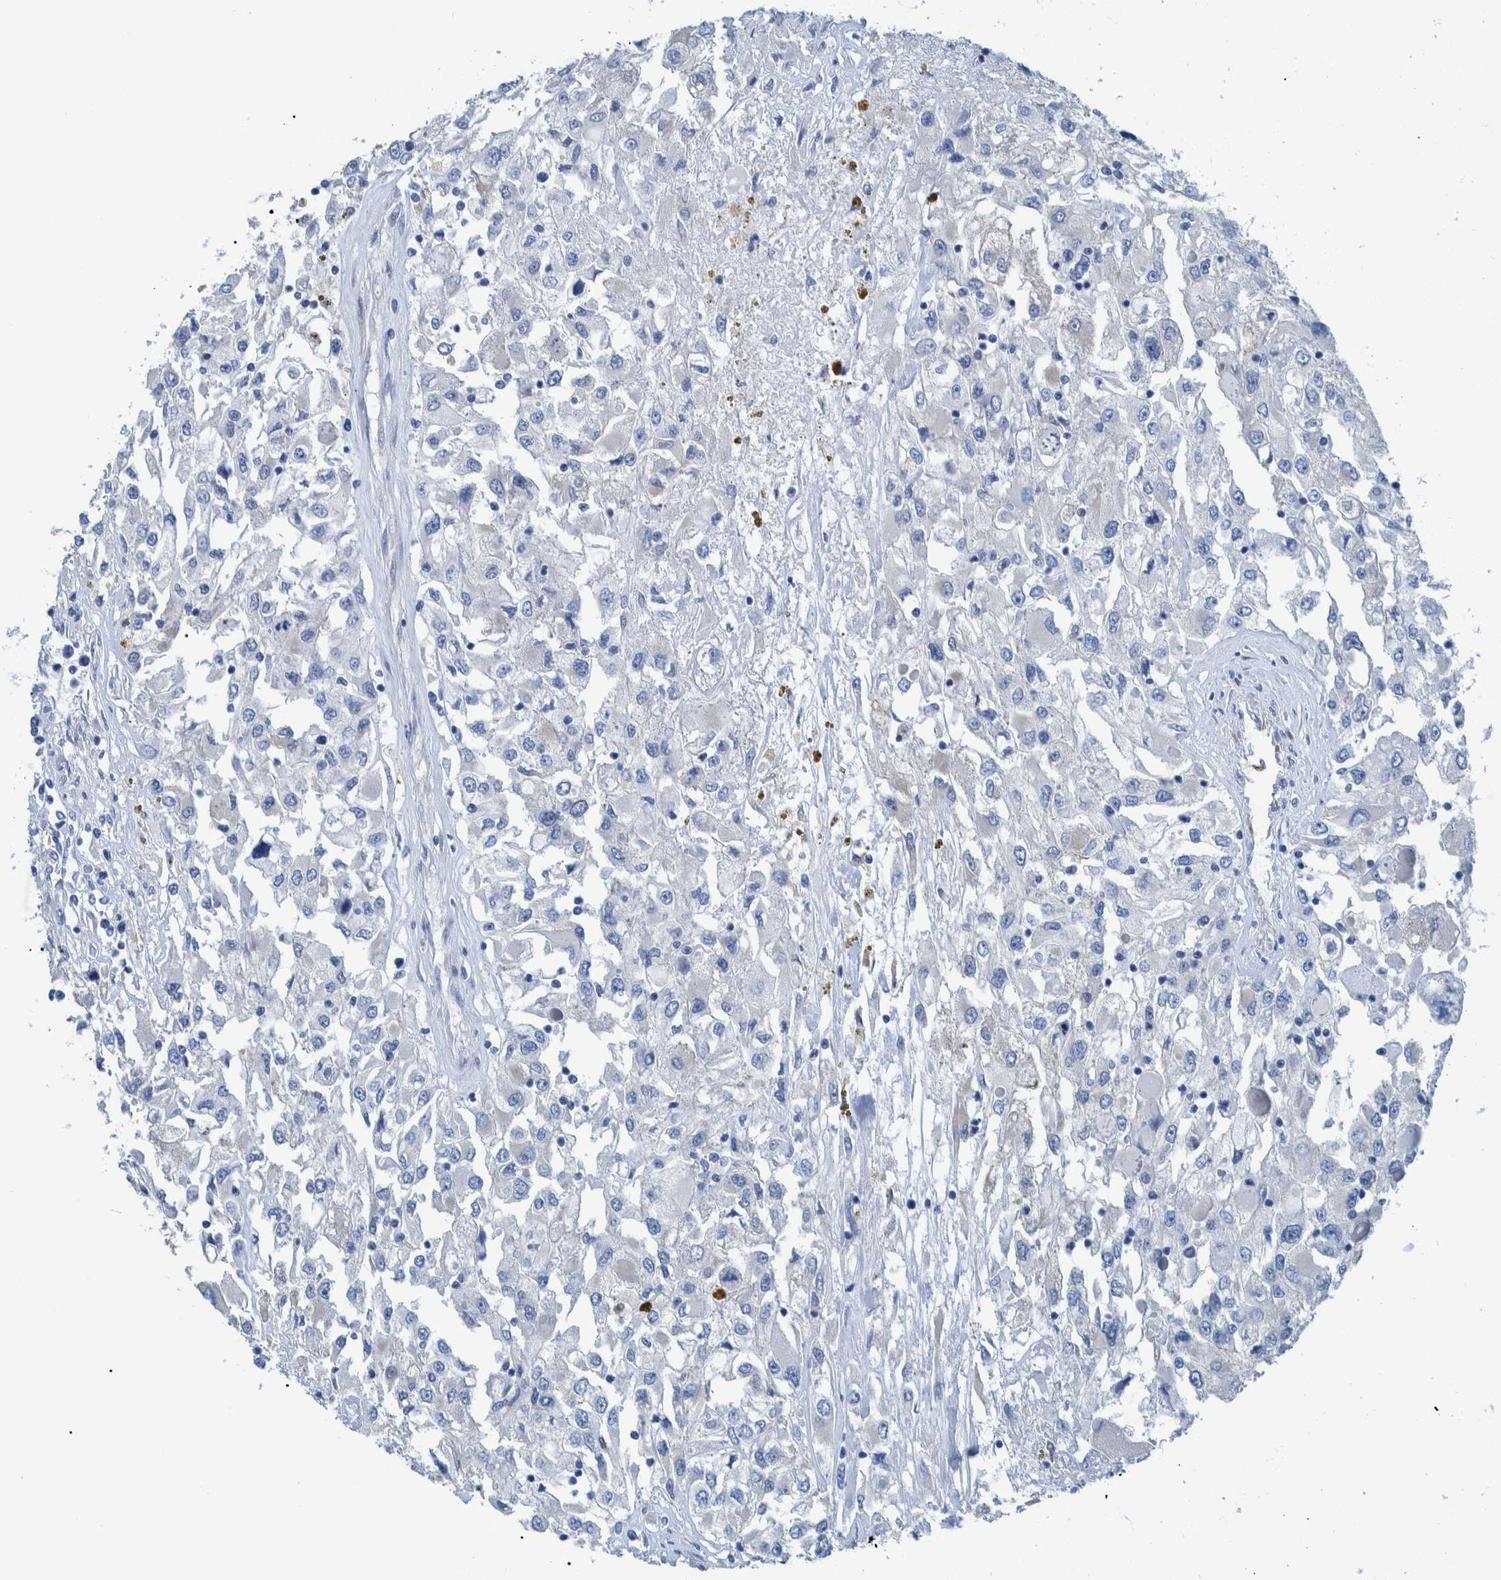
{"staining": {"intensity": "negative", "quantity": "none", "location": "none"}, "tissue": "renal cancer", "cell_type": "Tumor cells", "image_type": "cancer", "snomed": [{"axis": "morphology", "description": "Adenocarcinoma, NOS"}, {"axis": "topography", "description": "Kidney"}], "caption": "Tumor cells are negative for brown protein staining in renal cancer (adenocarcinoma).", "gene": "IDO1", "patient": {"sex": "female", "age": 52}}